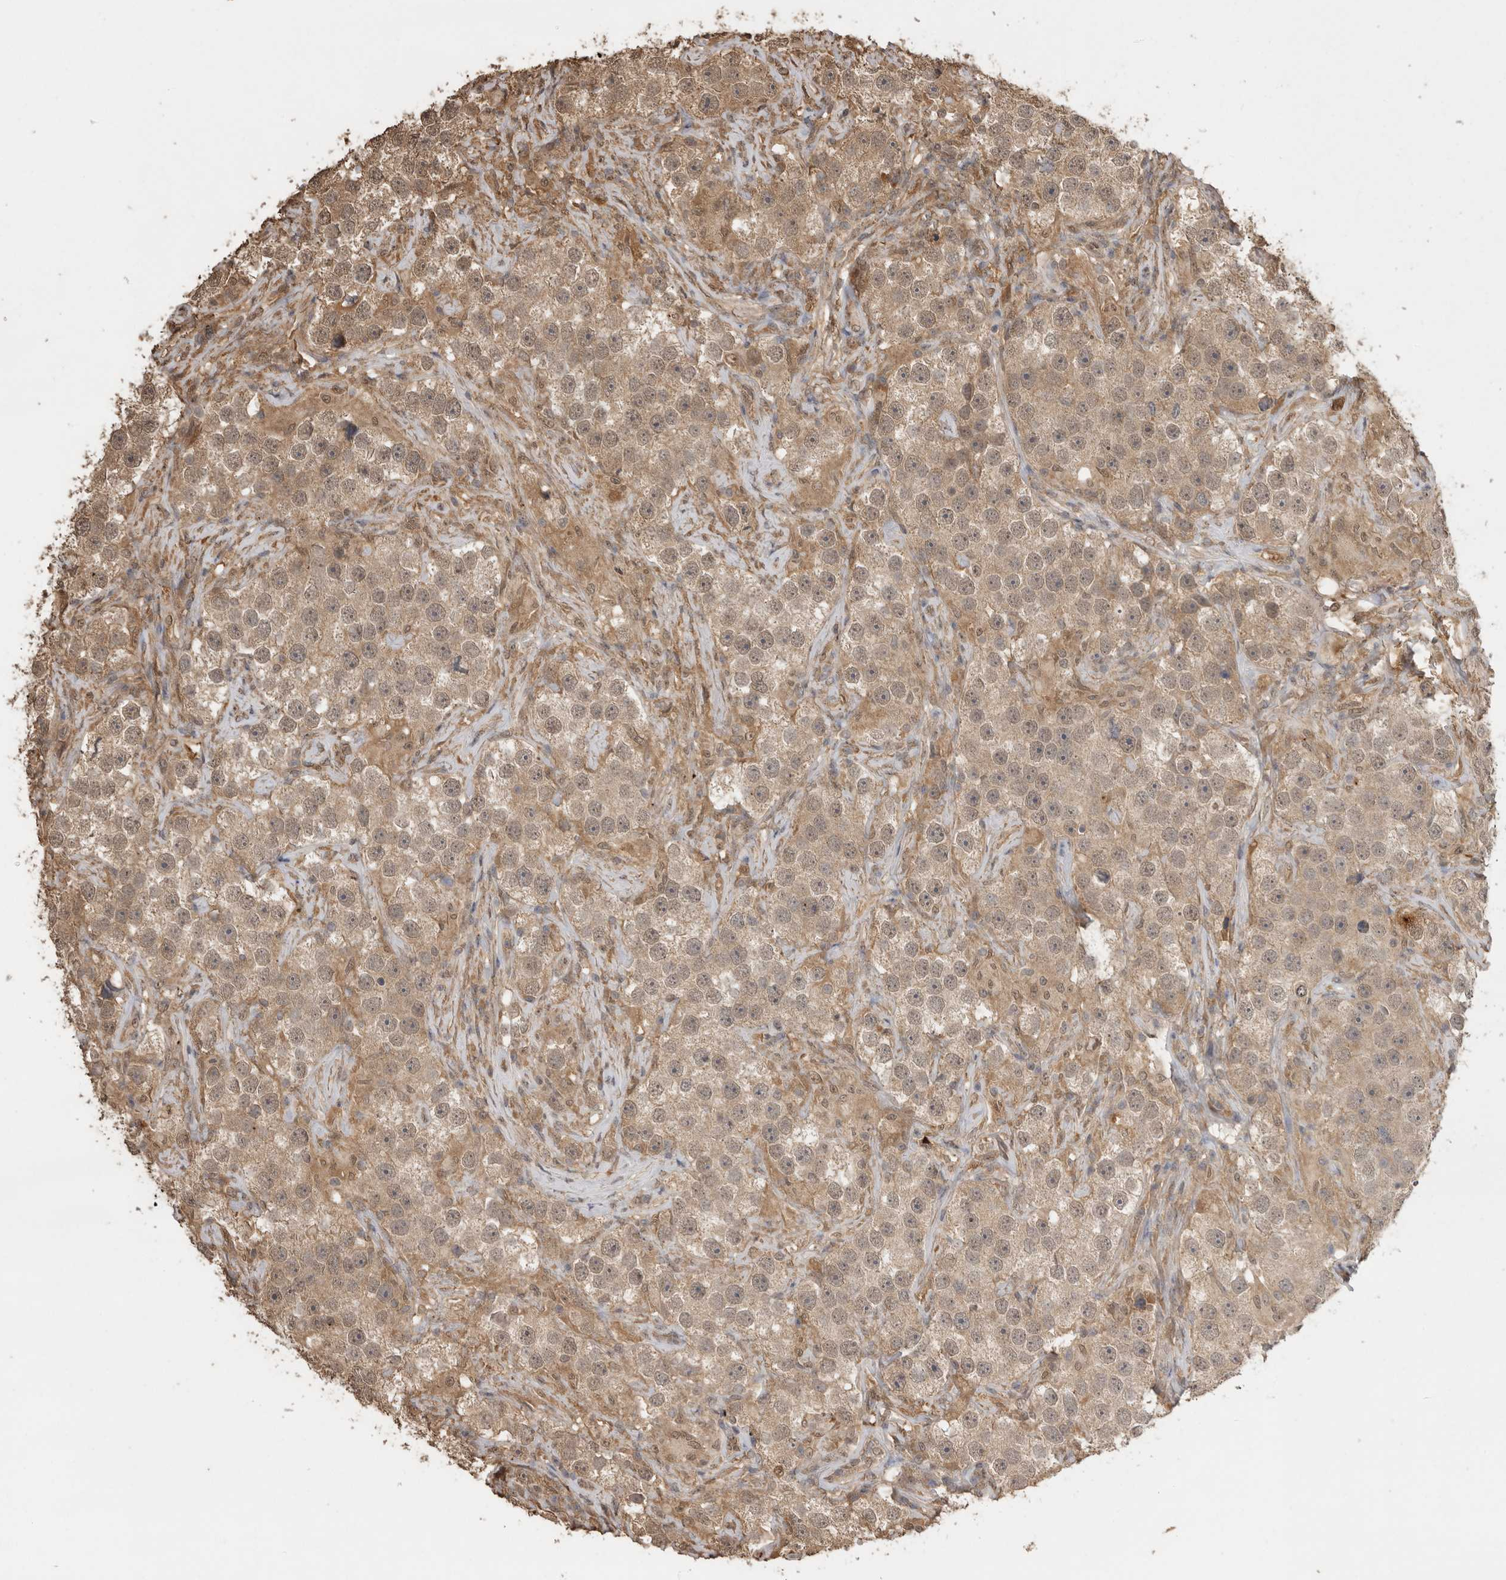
{"staining": {"intensity": "weak", "quantity": ">75%", "location": "cytoplasmic/membranous"}, "tissue": "testis cancer", "cell_type": "Tumor cells", "image_type": "cancer", "snomed": [{"axis": "morphology", "description": "Seminoma, NOS"}, {"axis": "topography", "description": "Testis"}], "caption": "Immunohistochemical staining of human testis seminoma shows low levels of weak cytoplasmic/membranous protein expression in approximately >75% of tumor cells. Nuclei are stained in blue.", "gene": "JAG2", "patient": {"sex": "male", "age": 49}}